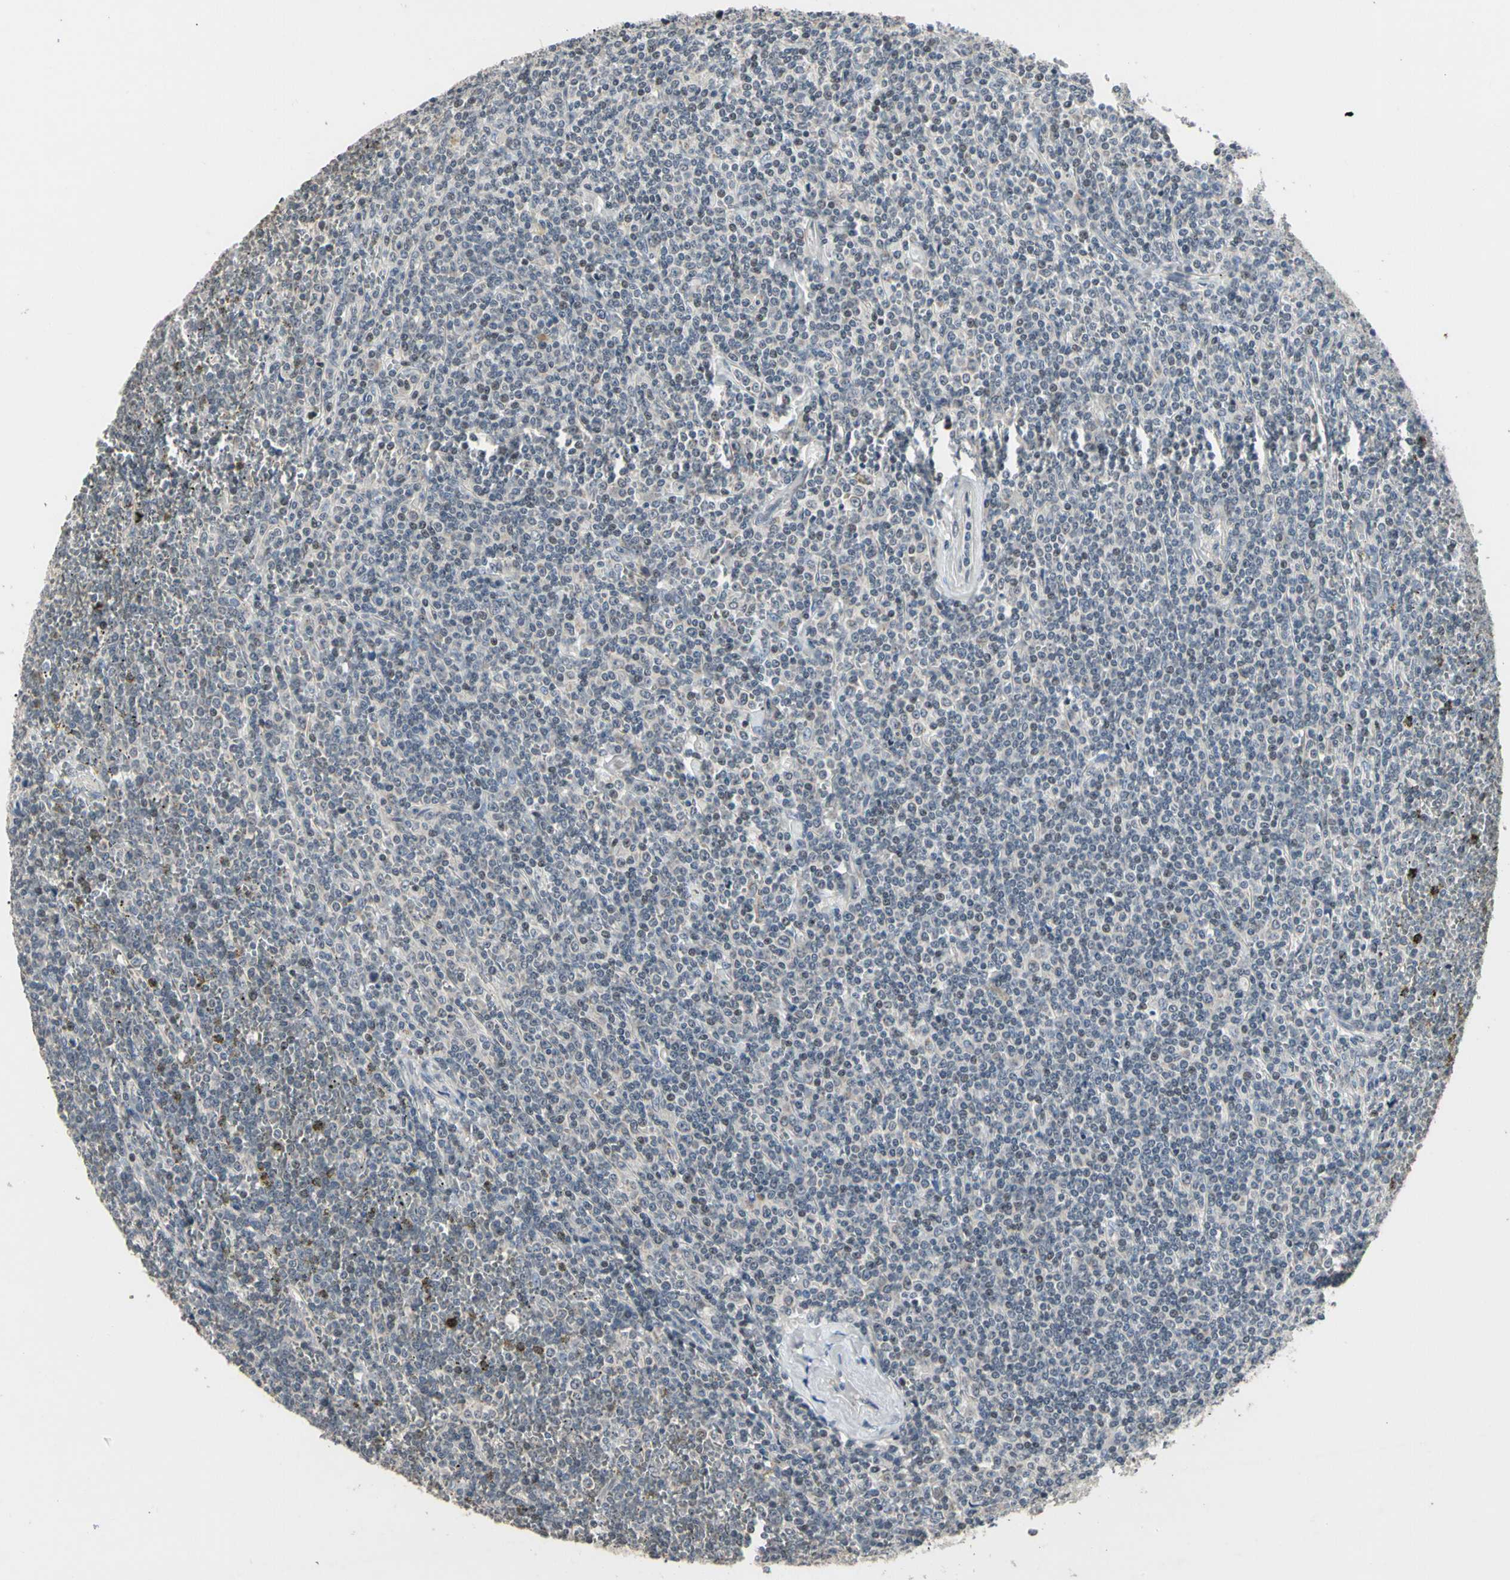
{"staining": {"intensity": "weak", "quantity": "<25%", "location": "nuclear"}, "tissue": "lymphoma", "cell_type": "Tumor cells", "image_type": "cancer", "snomed": [{"axis": "morphology", "description": "Malignant lymphoma, non-Hodgkin's type, Low grade"}, {"axis": "topography", "description": "Spleen"}], "caption": "Immunohistochemical staining of human lymphoma demonstrates no significant expression in tumor cells.", "gene": "GREM1", "patient": {"sex": "female", "age": 19}}